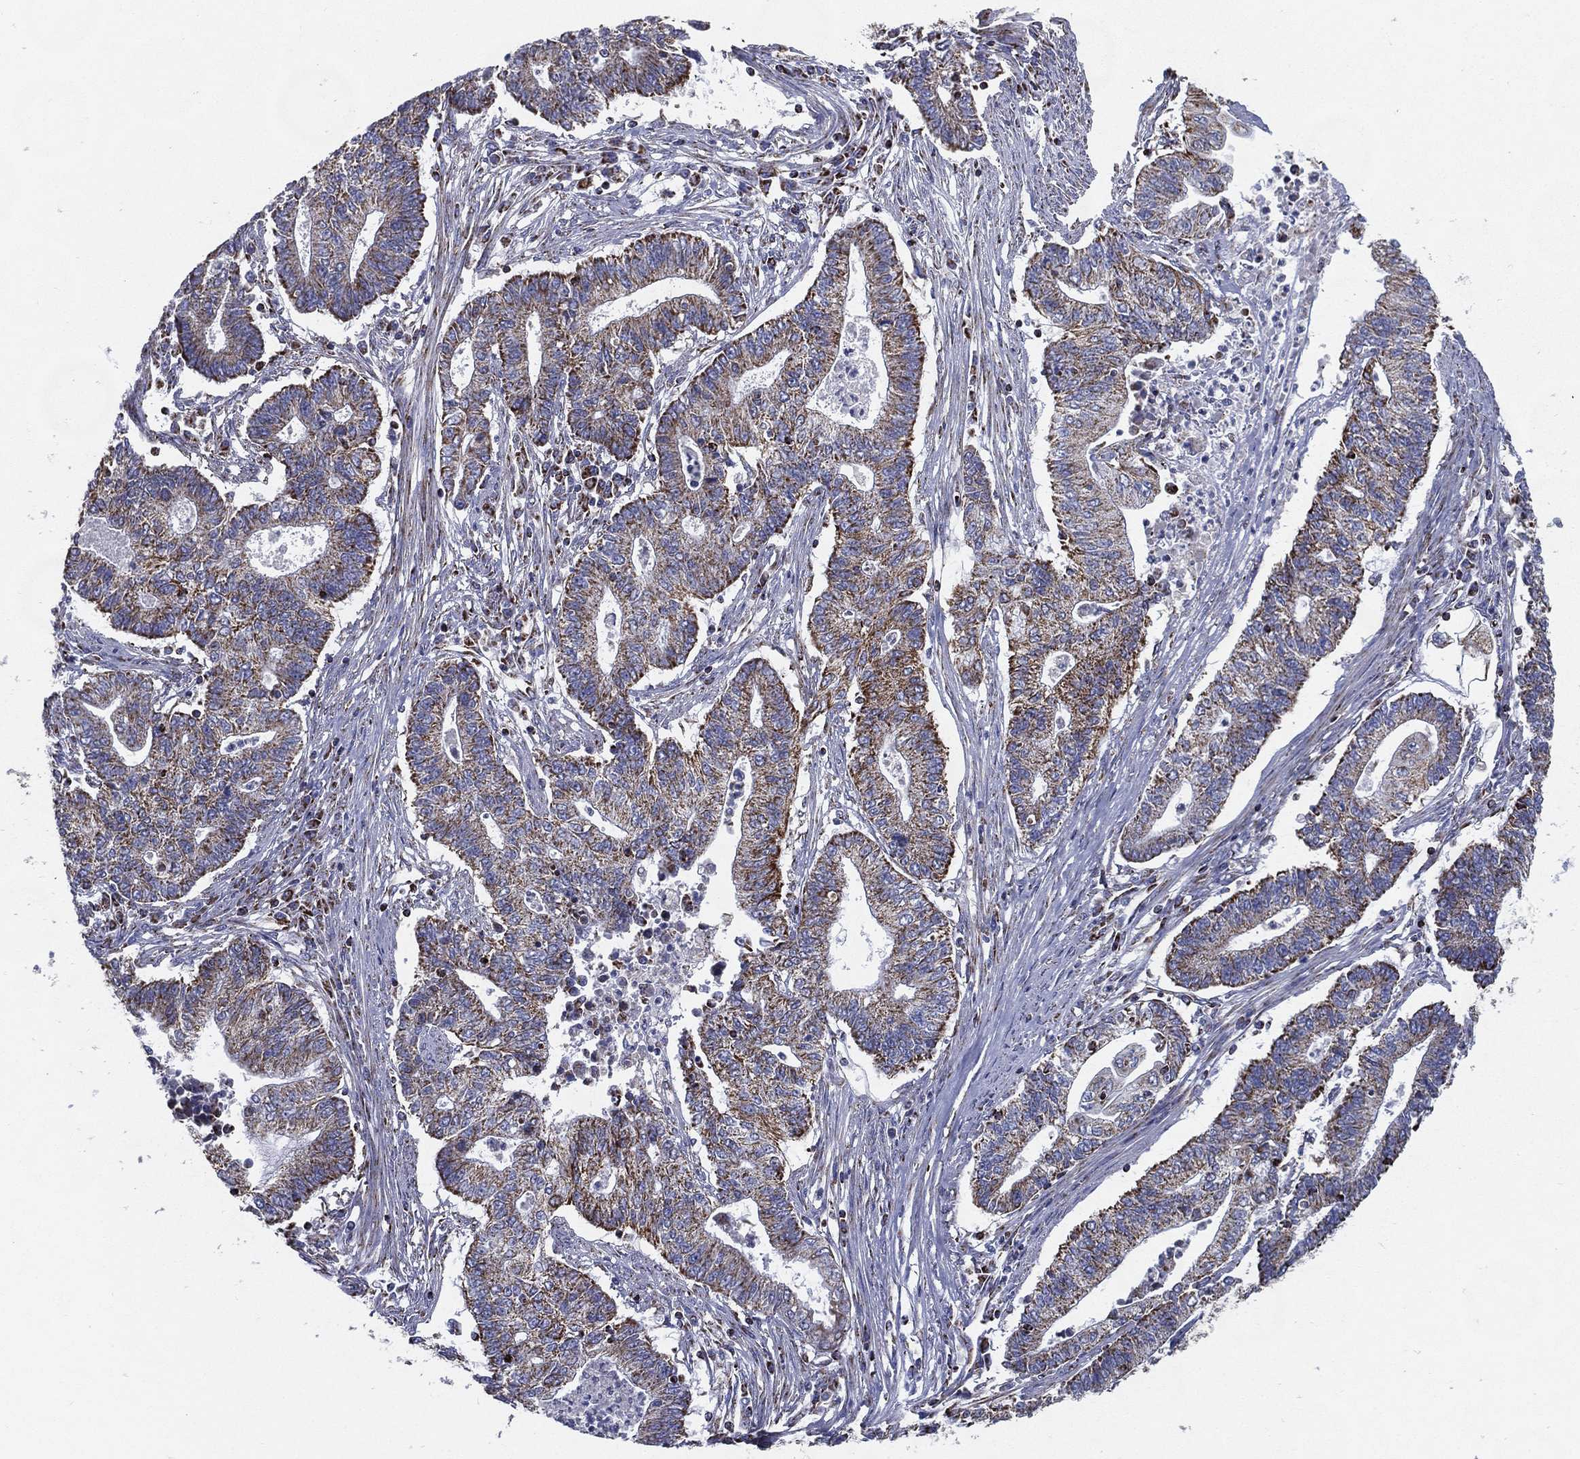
{"staining": {"intensity": "moderate", "quantity": "25%-75%", "location": "cytoplasmic/membranous"}, "tissue": "endometrial cancer", "cell_type": "Tumor cells", "image_type": "cancer", "snomed": [{"axis": "morphology", "description": "Adenocarcinoma, NOS"}, {"axis": "topography", "description": "Uterus"}, {"axis": "topography", "description": "Endometrium"}], "caption": "A histopathology image of human endometrial cancer (adenocarcinoma) stained for a protein reveals moderate cytoplasmic/membranous brown staining in tumor cells. The staining was performed using DAB to visualize the protein expression in brown, while the nuclei were stained in blue with hematoxylin (Magnification: 20x).", "gene": "SFXN1", "patient": {"sex": "female", "age": 54}}